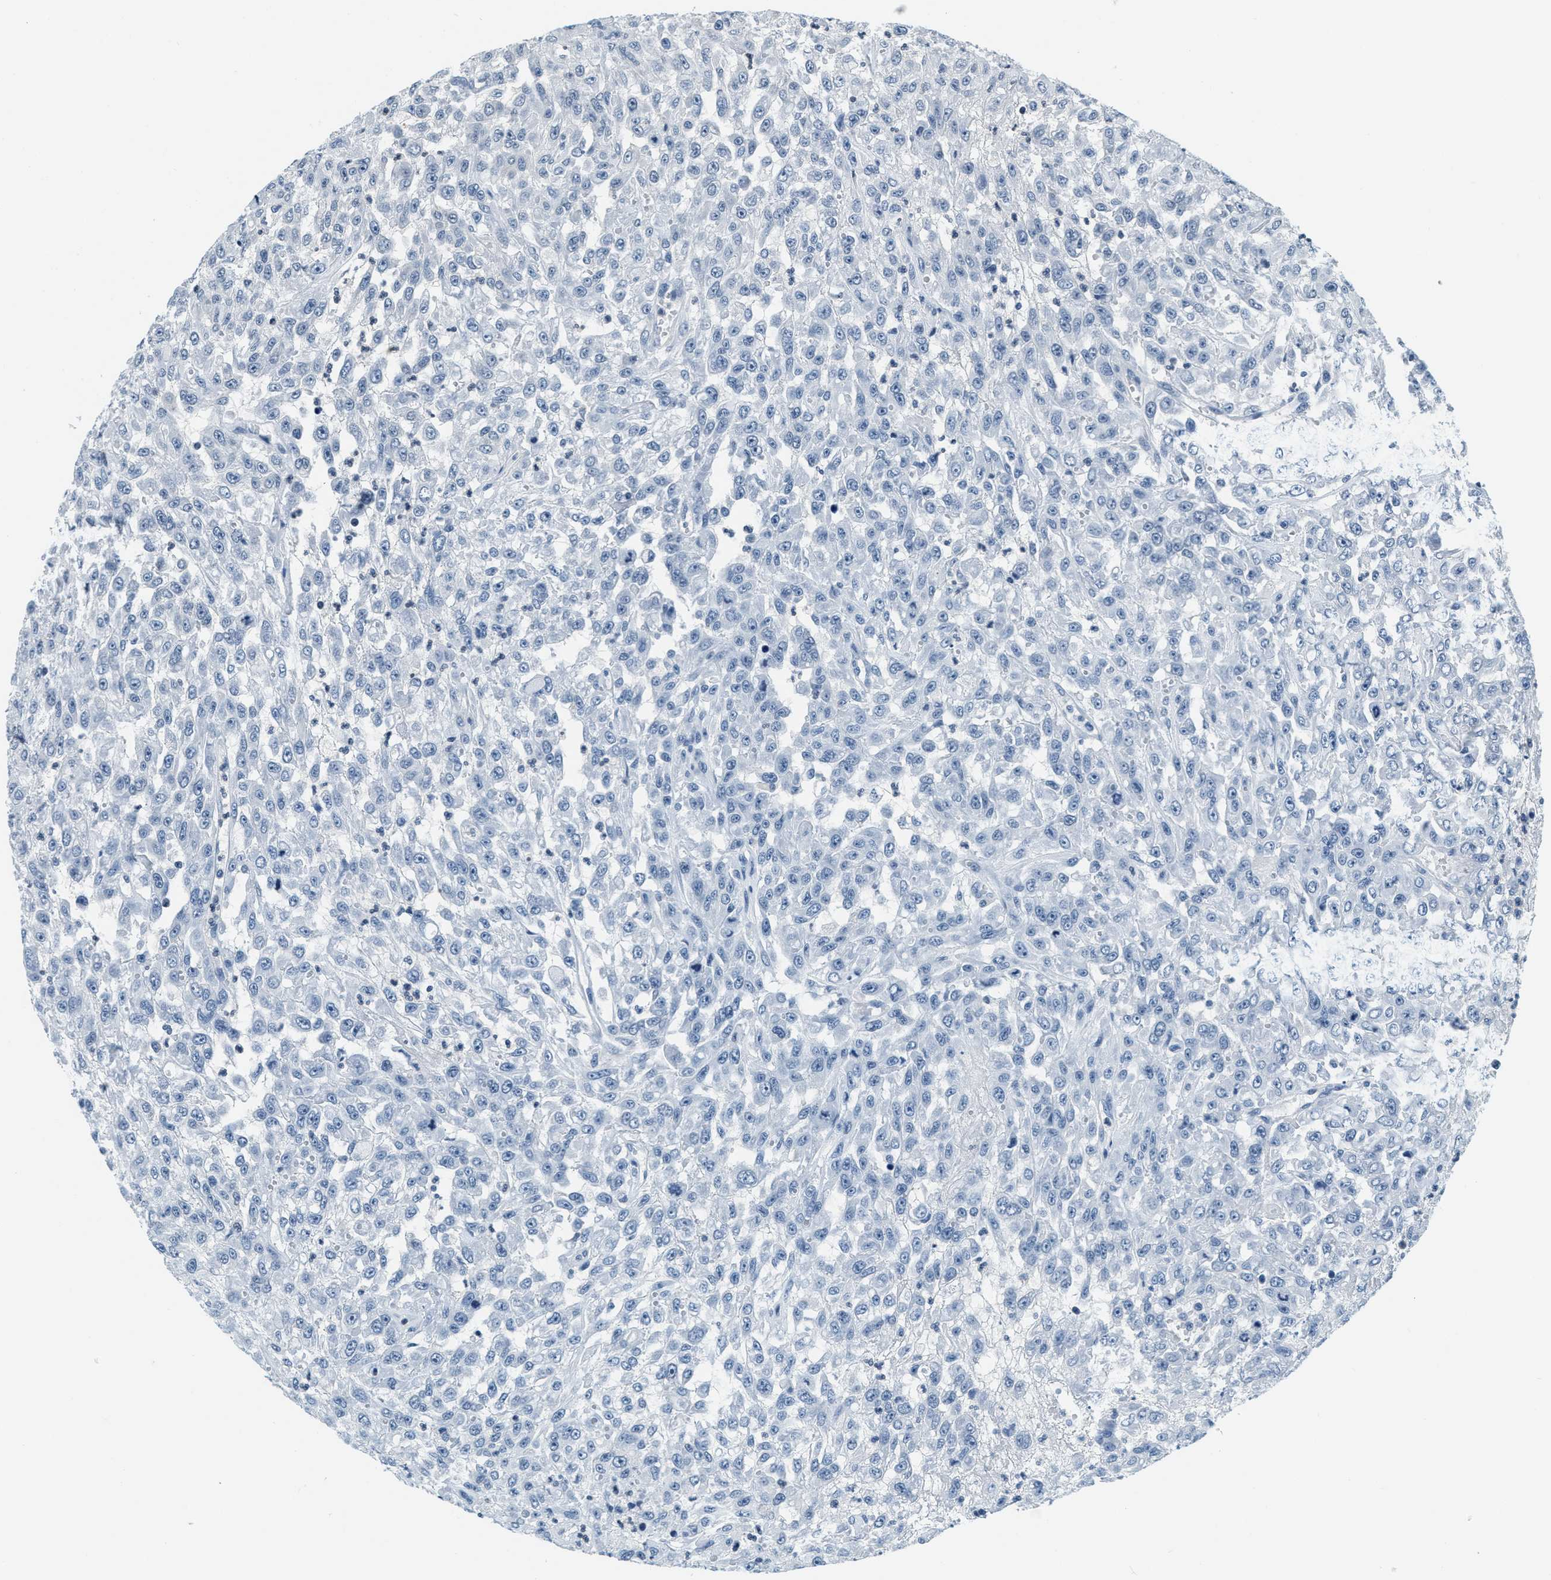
{"staining": {"intensity": "negative", "quantity": "none", "location": "none"}, "tissue": "urothelial cancer", "cell_type": "Tumor cells", "image_type": "cancer", "snomed": [{"axis": "morphology", "description": "Urothelial carcinoma, High grade"}, {"axis": "topography", "description": "Urinary bladder"}], "caption": "High power microscopy histopathology image of an immunohistochemistry micrograph of high-grade urothelial carcinoma, revealing no significant expression in tumor cells.", "gene": "CA4", "patient": {"sex": "male", "age": 46}}